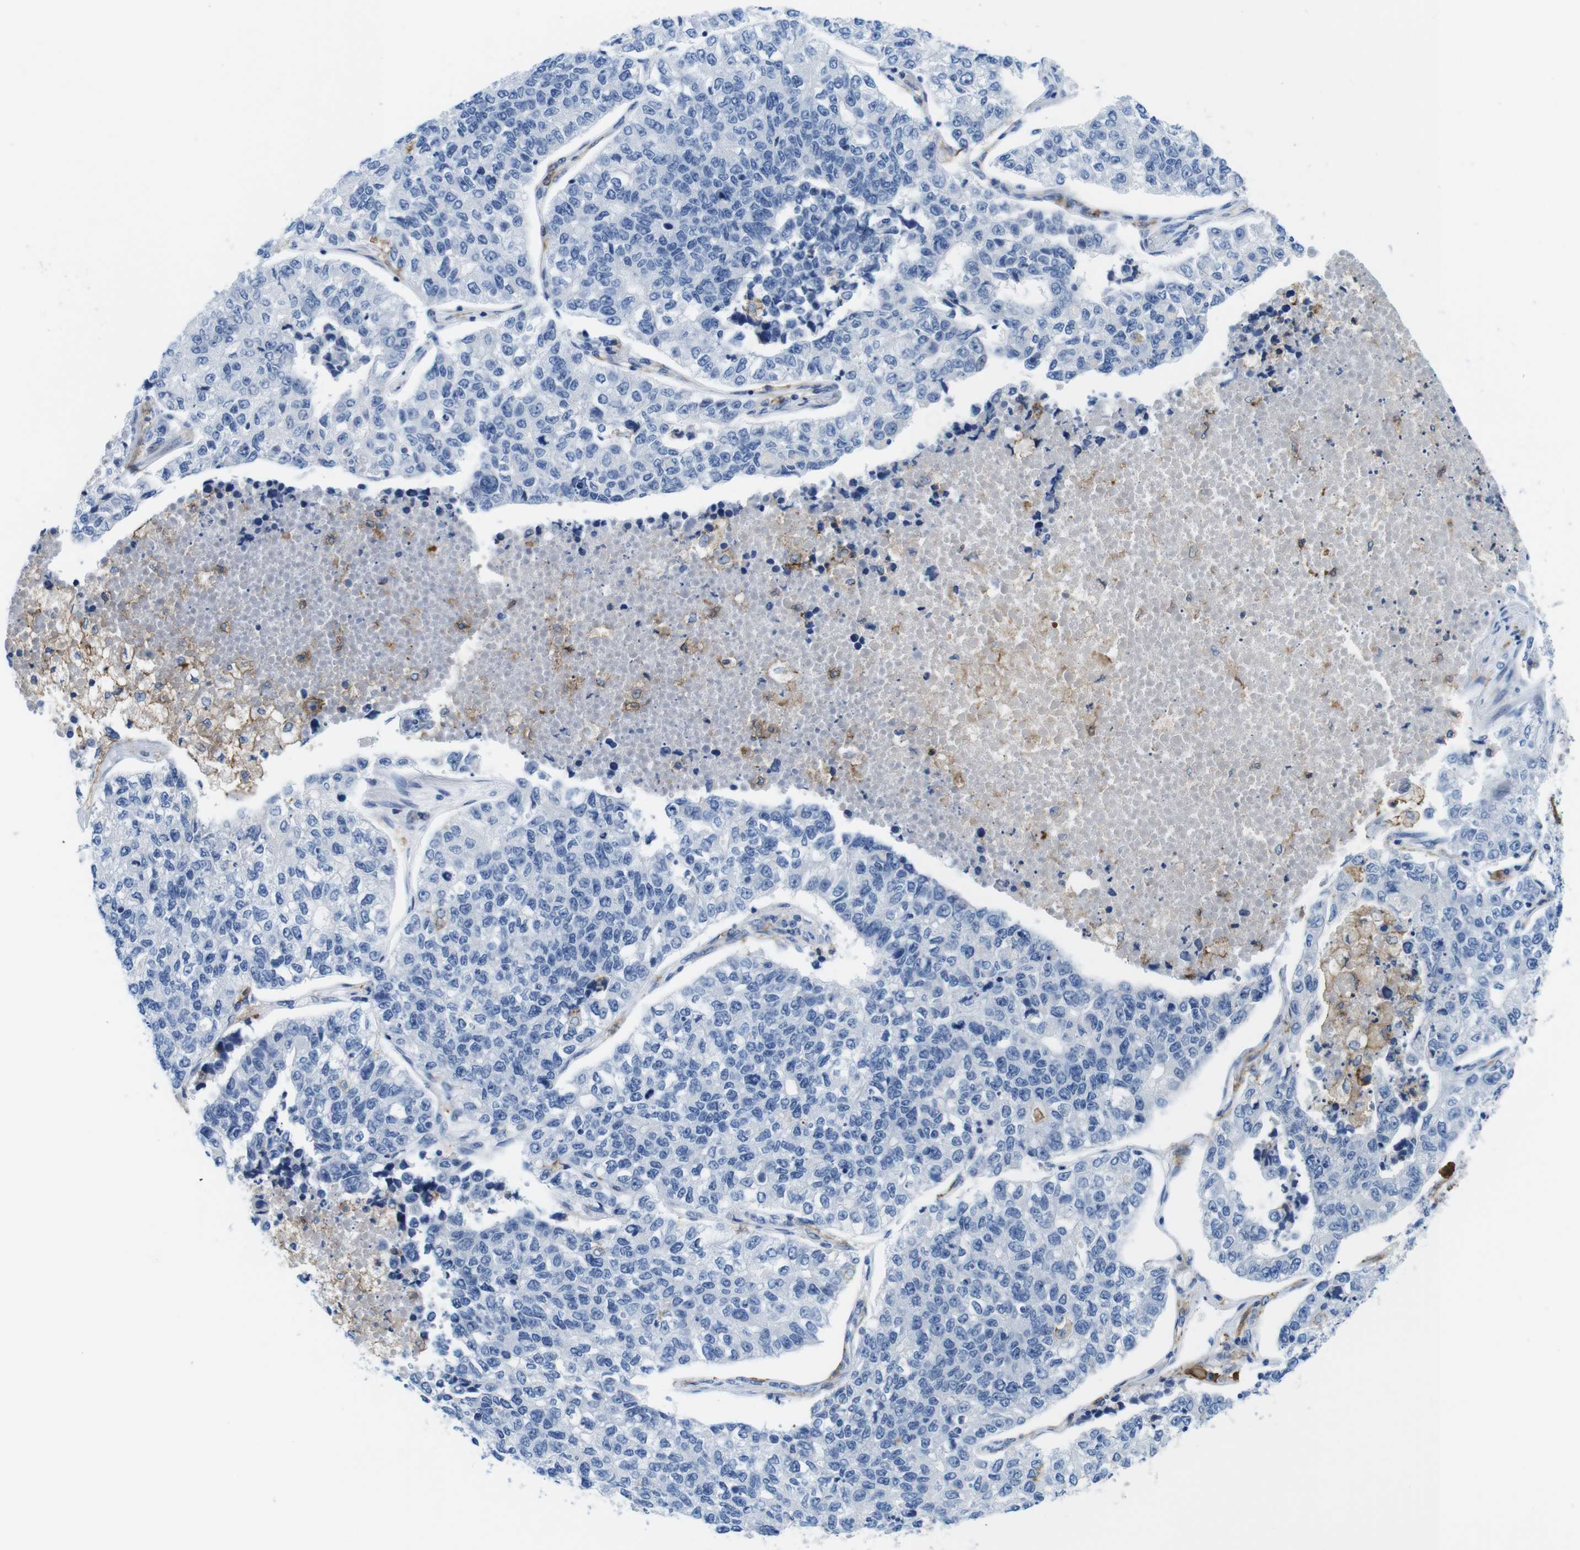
{"staining": {"intensity": "negative", "quantity": "none", "location": "none"}, "tissue": "lung cancer", "cell_type": "Tumor cells", "image_type": "cancer", "snomed": [{"axis": "morphology", "description": "Adenocarcinoma, NOS"}, {"axis": "topography", "description": "Lung"}], "caption": "Immunohistochemistry of human adenocarcinoma (lung) reveals no positivity in tumor cells.", "gene": "CD300C", "patient": {"sex": "male", "age": 49}}